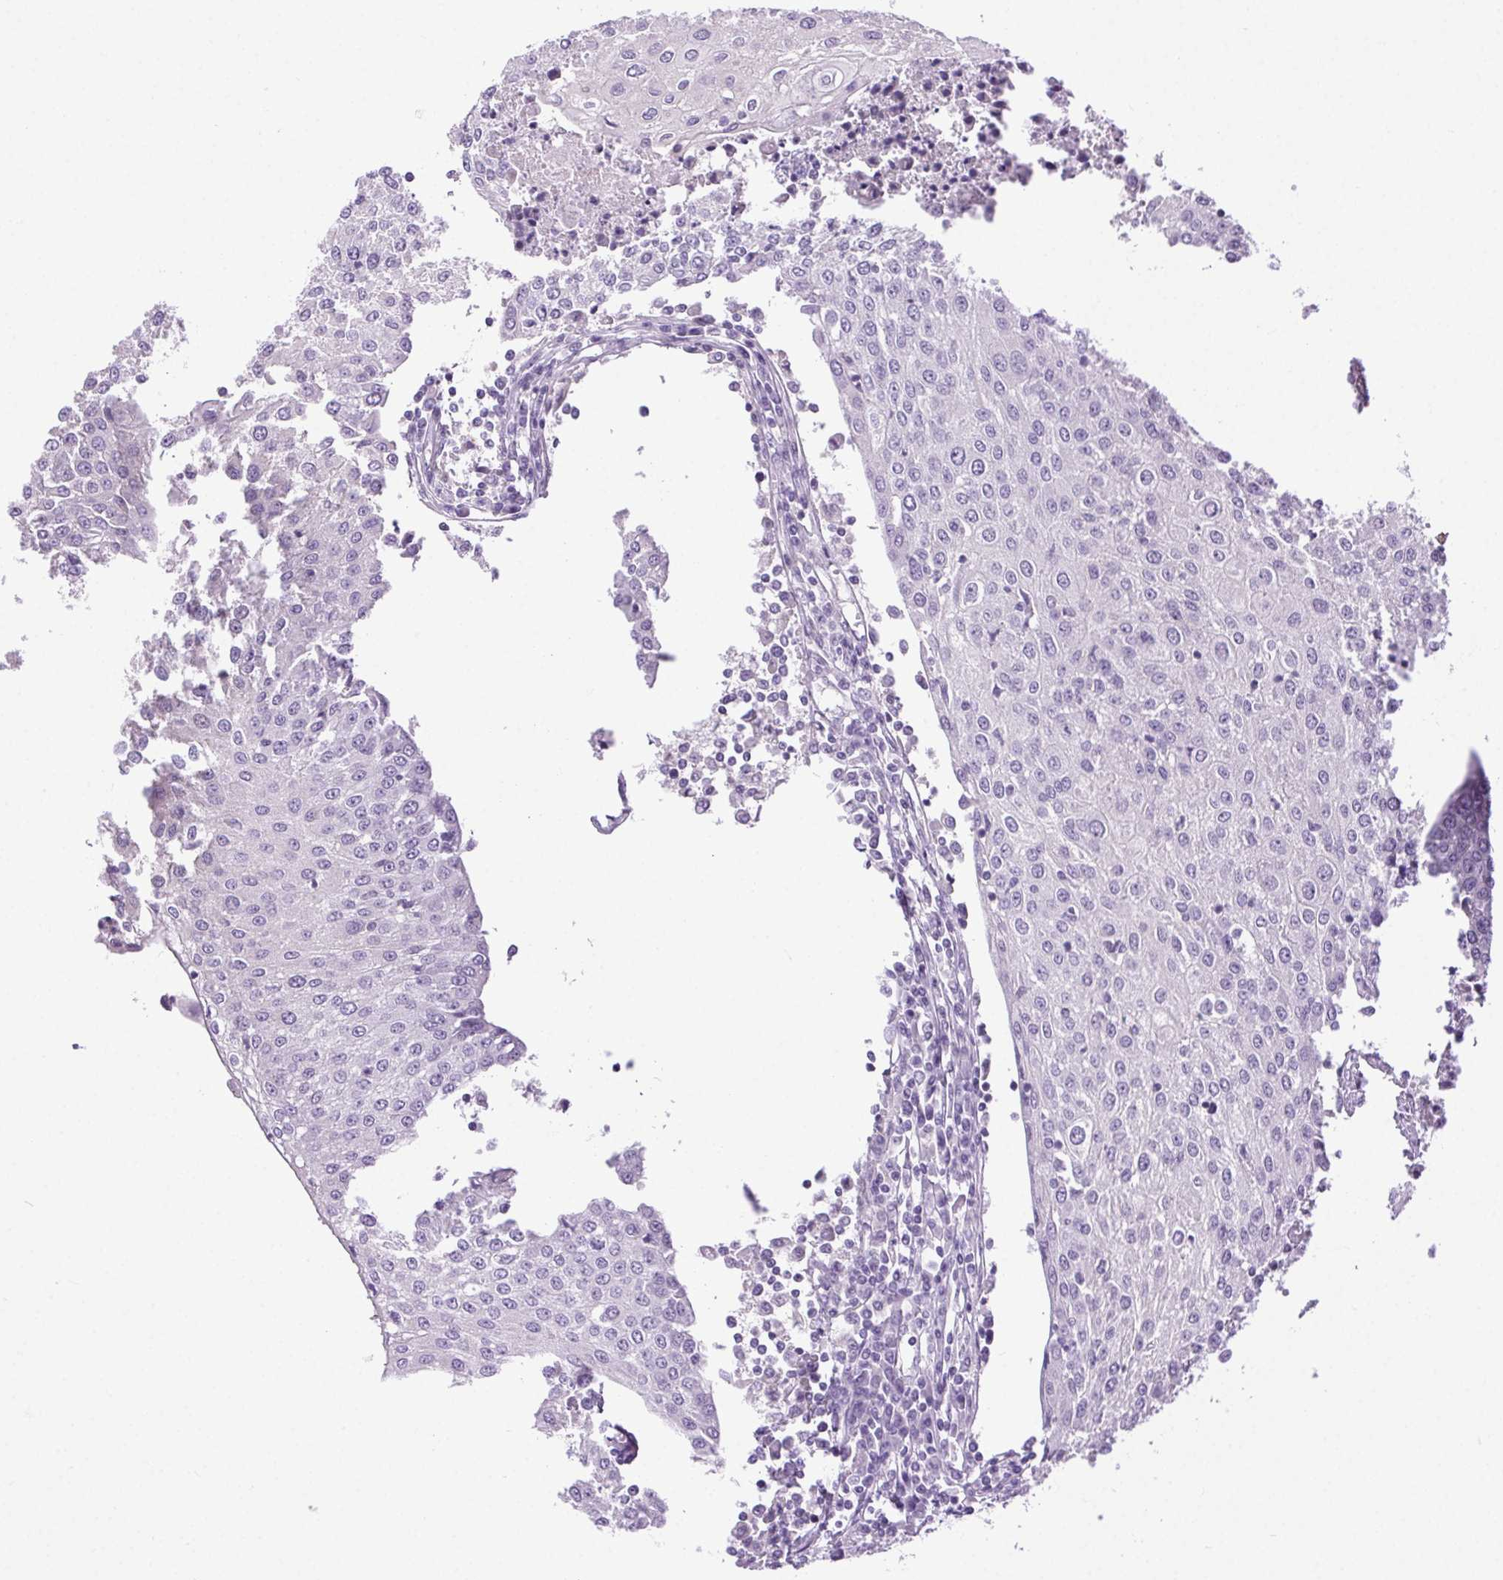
{"staining": {"intensity": "negative", "quantity": "none", "location": "none"}, "tissue": "urothelial cancer", "cell_type": "Tumor cells", "image_type": "cancer", "snomed": [{"axis": "morphology", "description": "Urothelial carcinoma, High grade"}, {"axis": "topography", "description": "Urinary bladder"}], "caption": "Urothelial carcinoma (high-grade) was stained to show a protein in brown. There is no significant staining in tumor cells. (Stains: DAB IHC with hematoxylin counter stain, Microscopy: brightfield microscopy at high magnification).", "gene": "SYT11", "patient": {"sex": "female", "age": 85}}